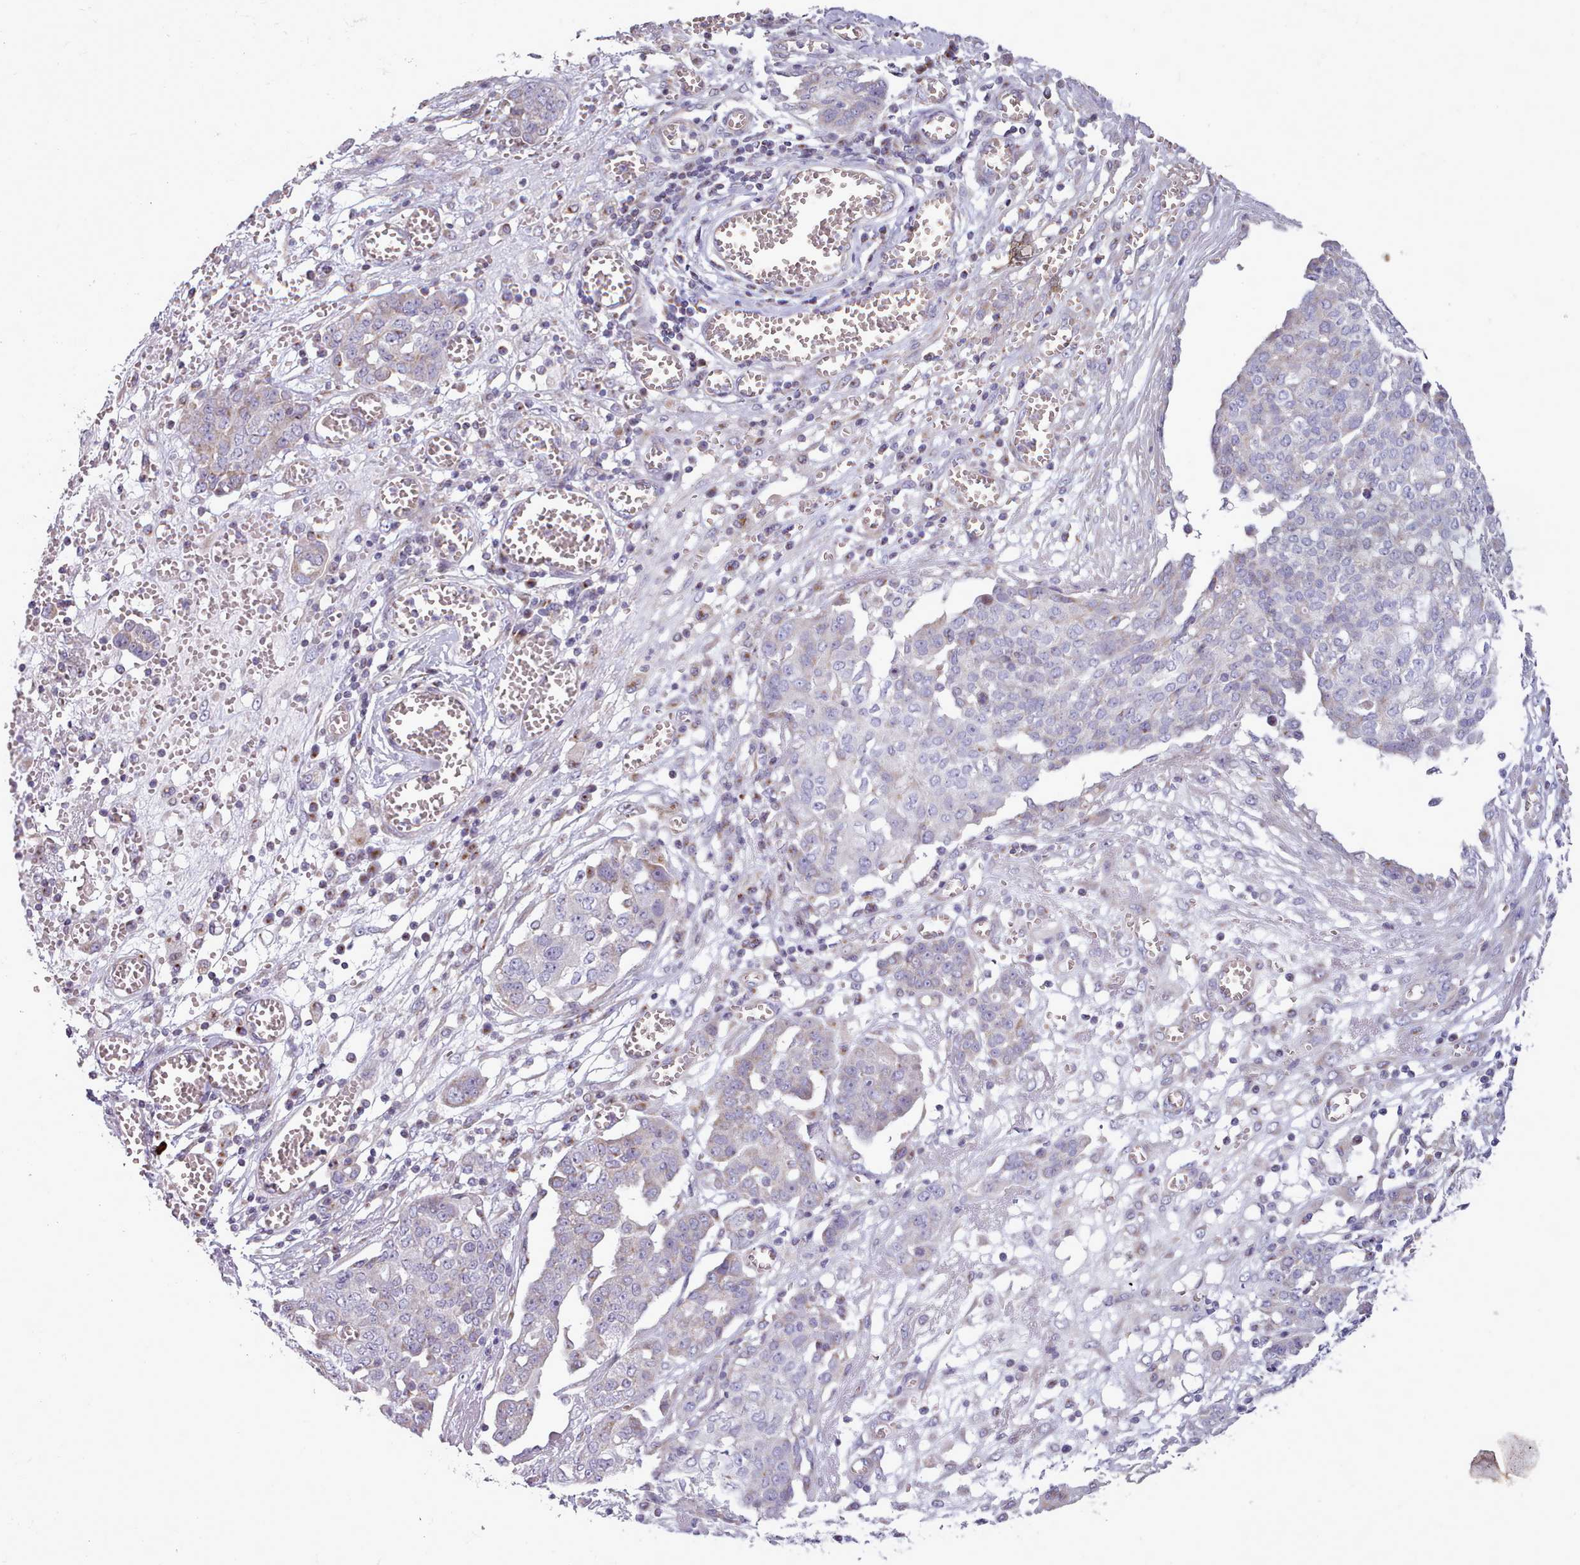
{"staining": {"intensity": "weak", "quantity": "<25%", "location": "cytoplasmic/membranous"}, "tissue": "ovarian cancer", "cell_type": "Tumor cells", "image_type": "cancer", "snomed": [{"axis": "morphology", "description": "Cystadenocarcinoma, serous, NOS"}, {"axis": "topography", "description": "Soft tissue"}, {"axis": "topography", "description": "Ovary"}], "caption": "Photomicrograph shows no significant protein expression in tumor cells of ovarian serous cystadenocarcinoma. (DAB immunohistochemistry, high magnification).", "gene": "SLC52A3", "patient": {"sex": "female", "age": 57}}